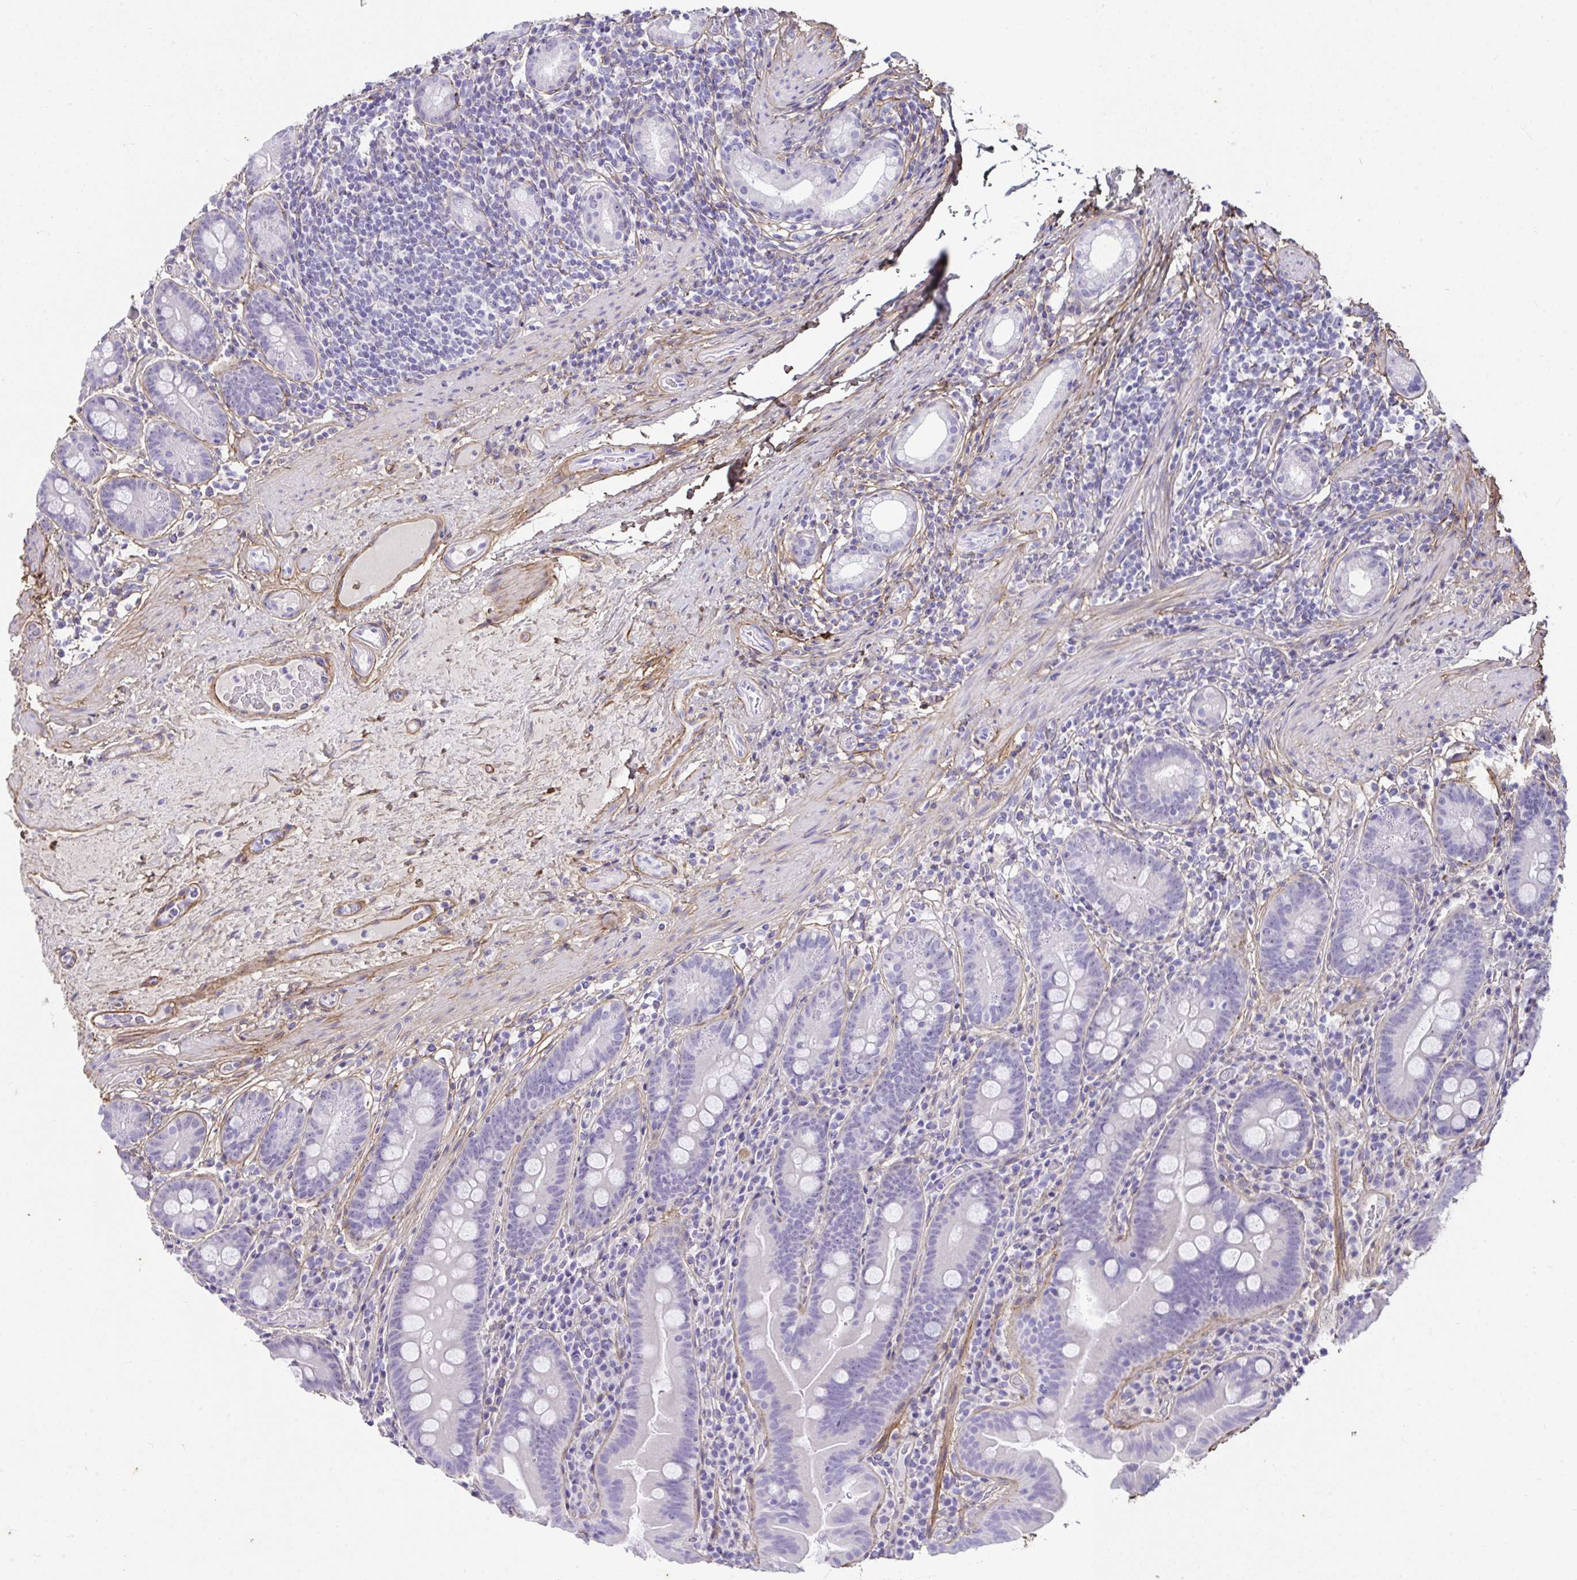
{"staining": {"intensity": "negative", "quantity": "none", "location": "none"}, "tissue": "small intestine", "cell_type": "Glandular cells", "image_type": "normal", "snomed": [{"axis": "morphology", "description": "Normal tissue, NOS"}, {"axis": "topography", "description": "Small intestine"}], "caption": "IHC histopathology image of unremarkable small intestine: human small intestine stained with DAB (3,3'-diaminobenzidine) displays no significant protein expression in glandular cells.", "gene": "LHFPL6", "patient": {"sex": "male", "age": 26}}